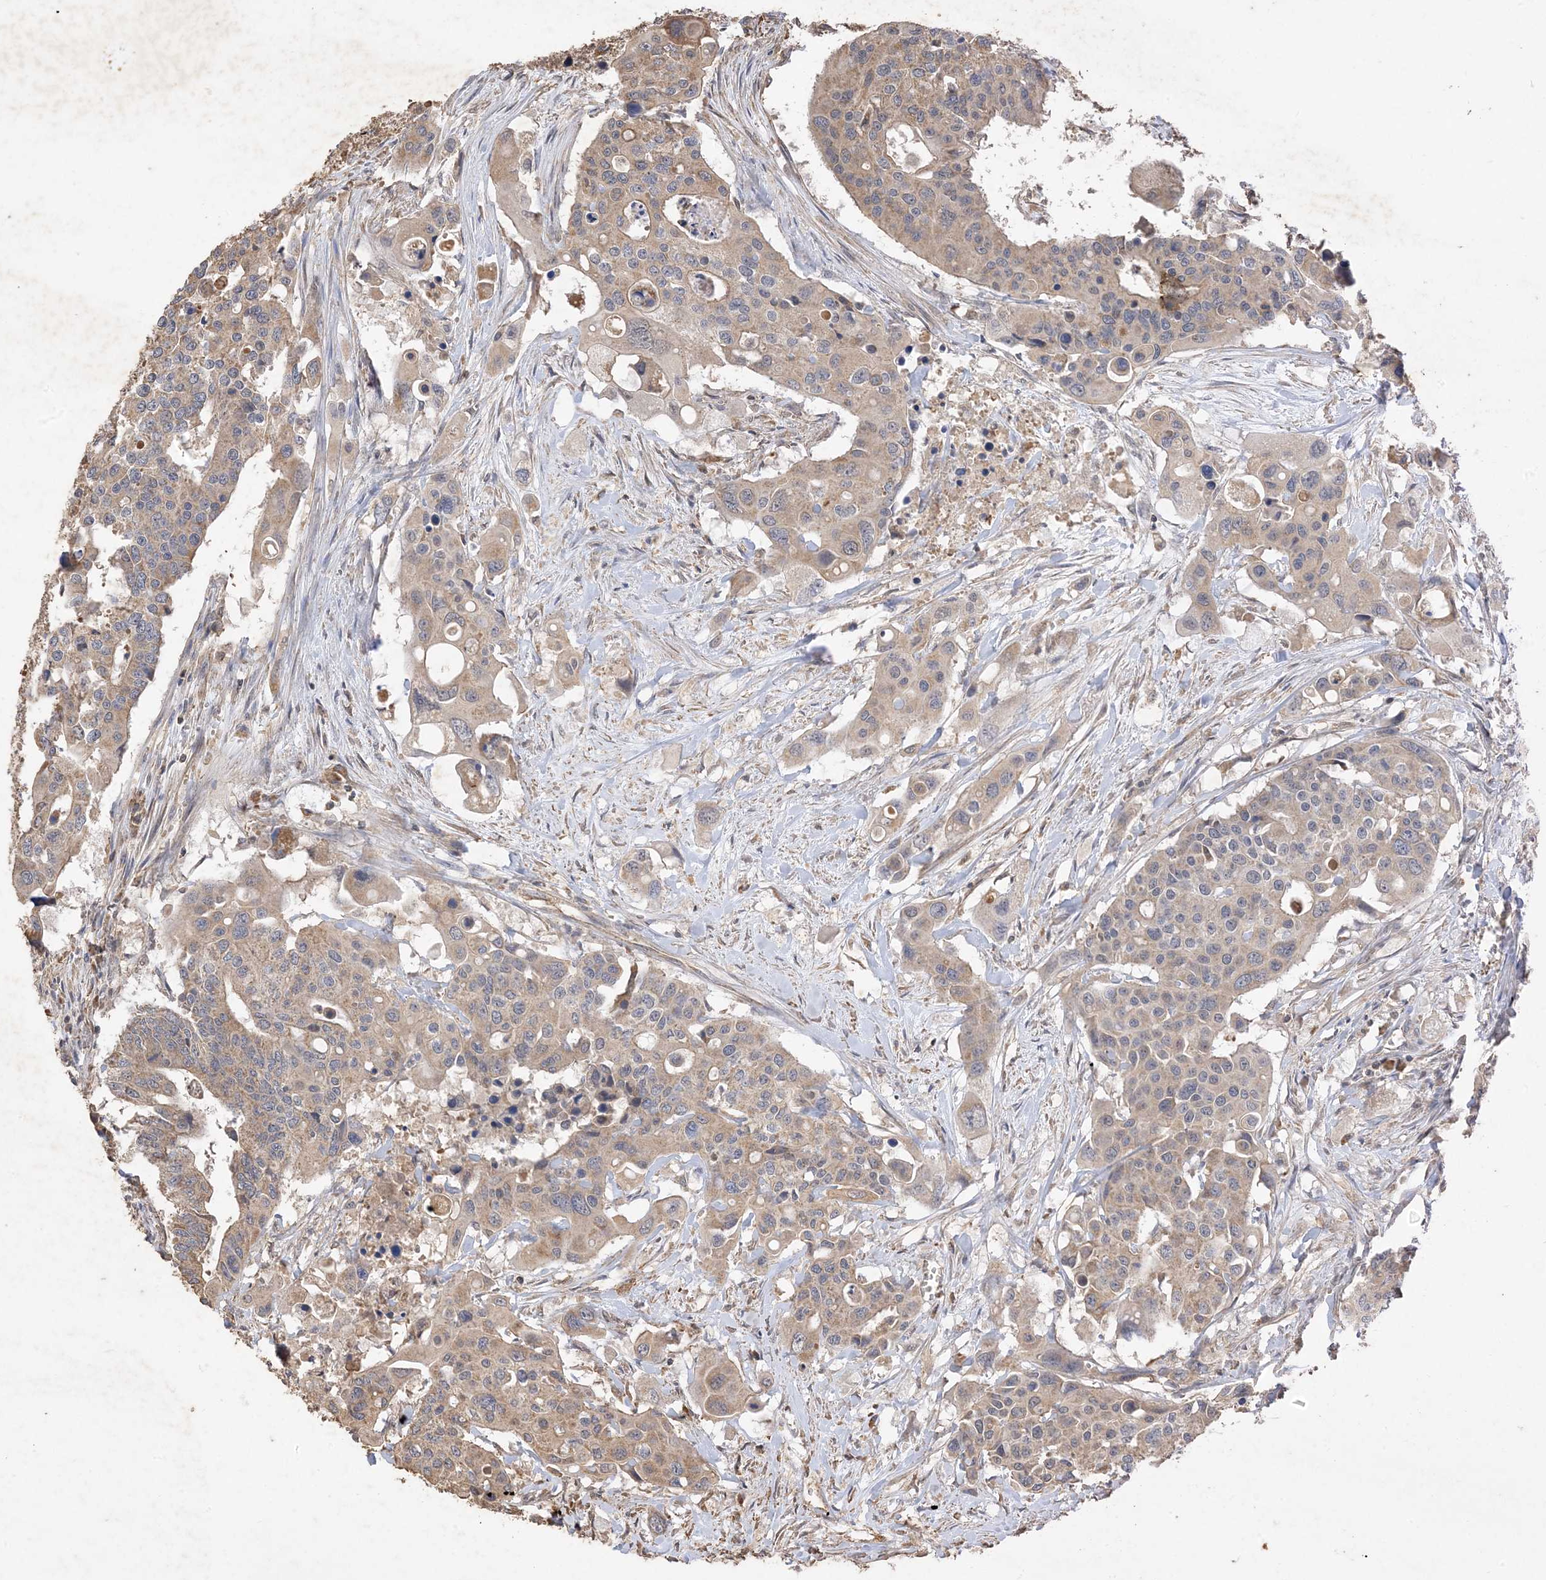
{"staining": {"intensity": "weak", "quantity": ">75%", "location": "cytoplasmic/membranous"}, "tissue": "colorectal cancer", "cell_type": "Tumor cells", "image_type": "cancer", "snomed": [{"axis": "morphology", "description": "Adenocarcinoma, NOS"}, {"axis": "topography", "description": "Colon"}], "caption": "Immunohistochemical staining of human colorectal cancer (adenocarcinoma) shows weak cytoplasmic/membranous protein staining in about >75% of tumor cells.", "gene": "HPS4", "patient": {"sex": "male", "age": 77}}